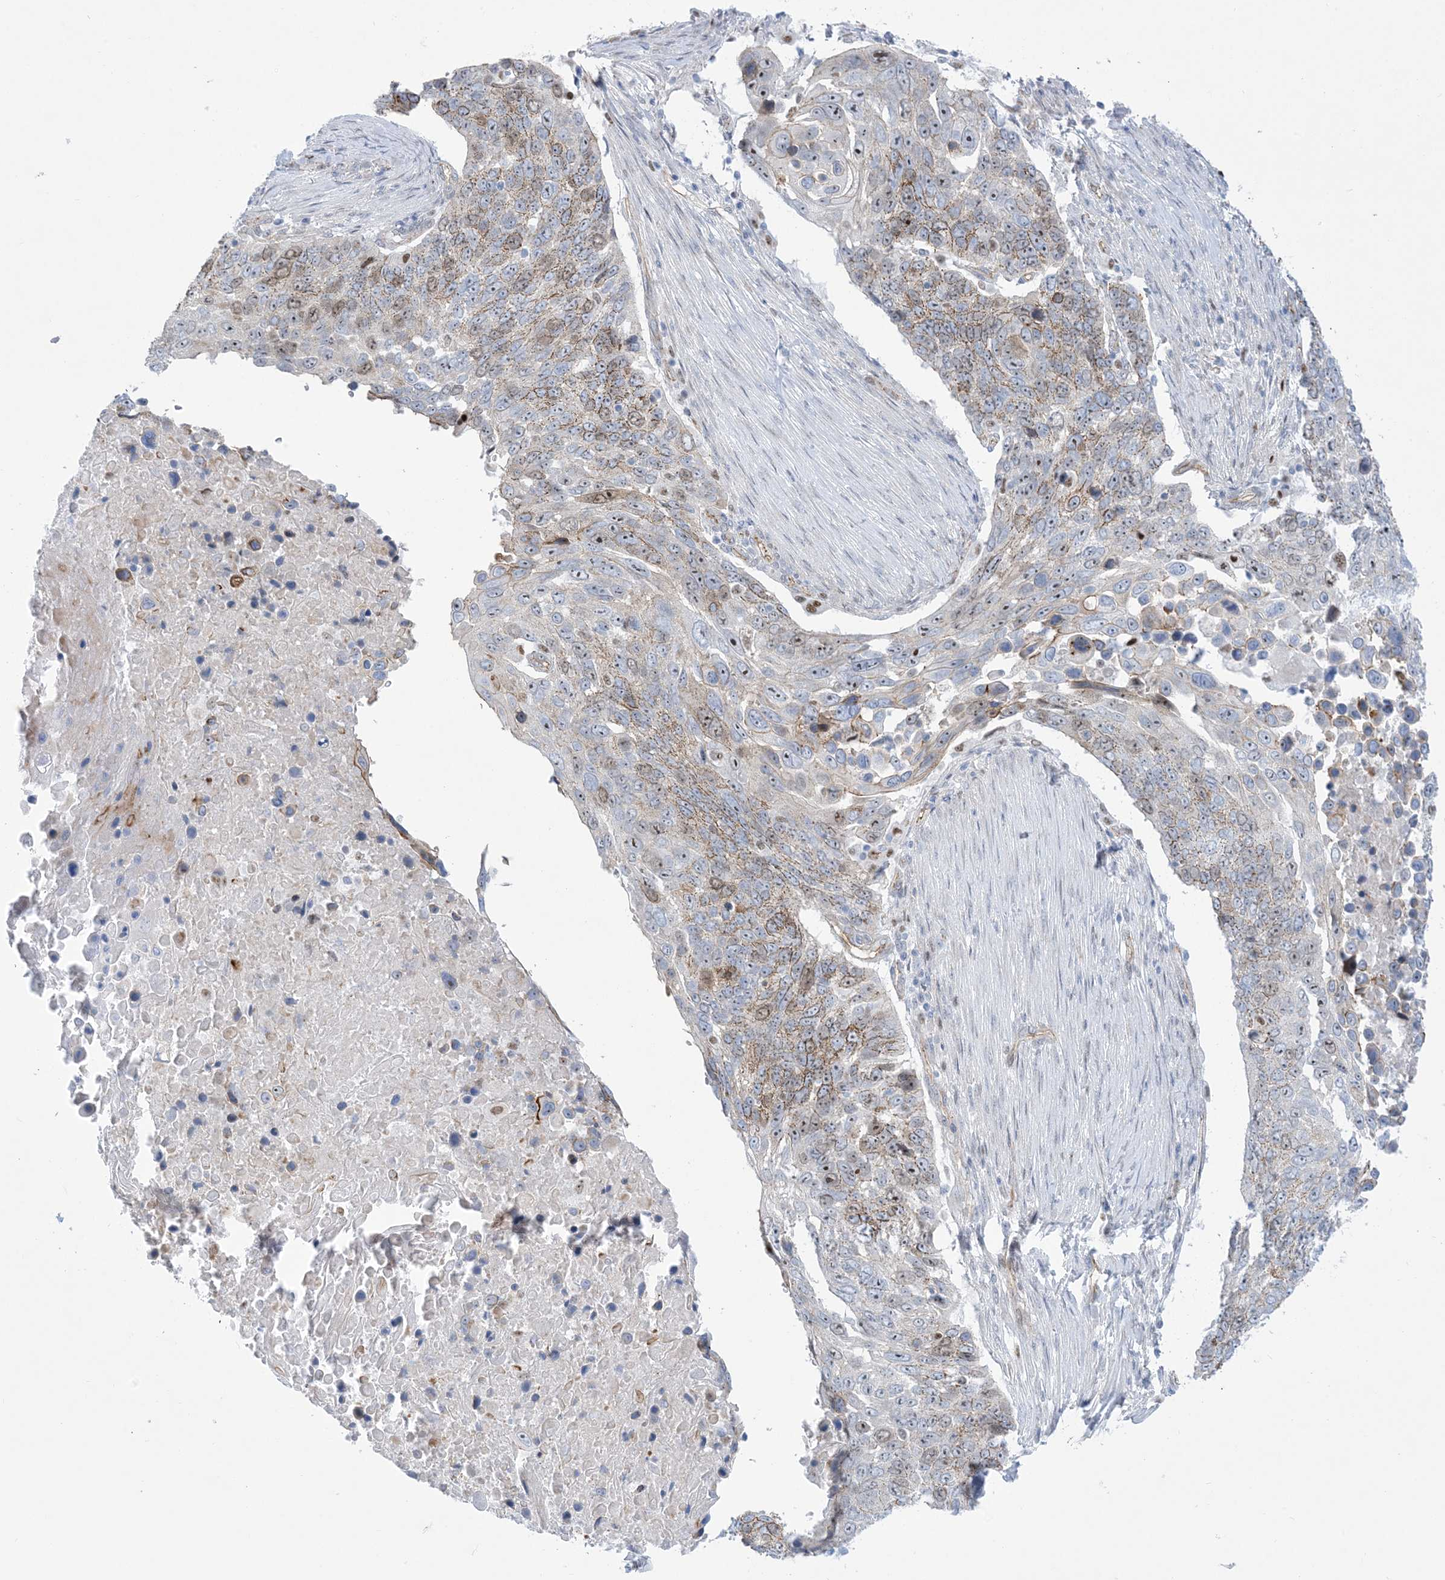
{"staining": {"intensity": "moderate", "quantity": "25%-75%", "location": "cytoplasmic/membranous"}, "tissue": "lung cancer", "cell_type": "Tumor cells", "image_type": "cancer", "snomed": [{"axis": "morphology", "description": "Squamous cell carcinoma, NOS"}, {"axis": "topography", "description": "Lung"}], "caption": "Lung squamous cell carcinoma stained for a protein demonstrates moderate cytoplasmic/membranous positivity in tumor cells.", "gene": "MARS2", "patient": {"sex": "male", "age": 66}}